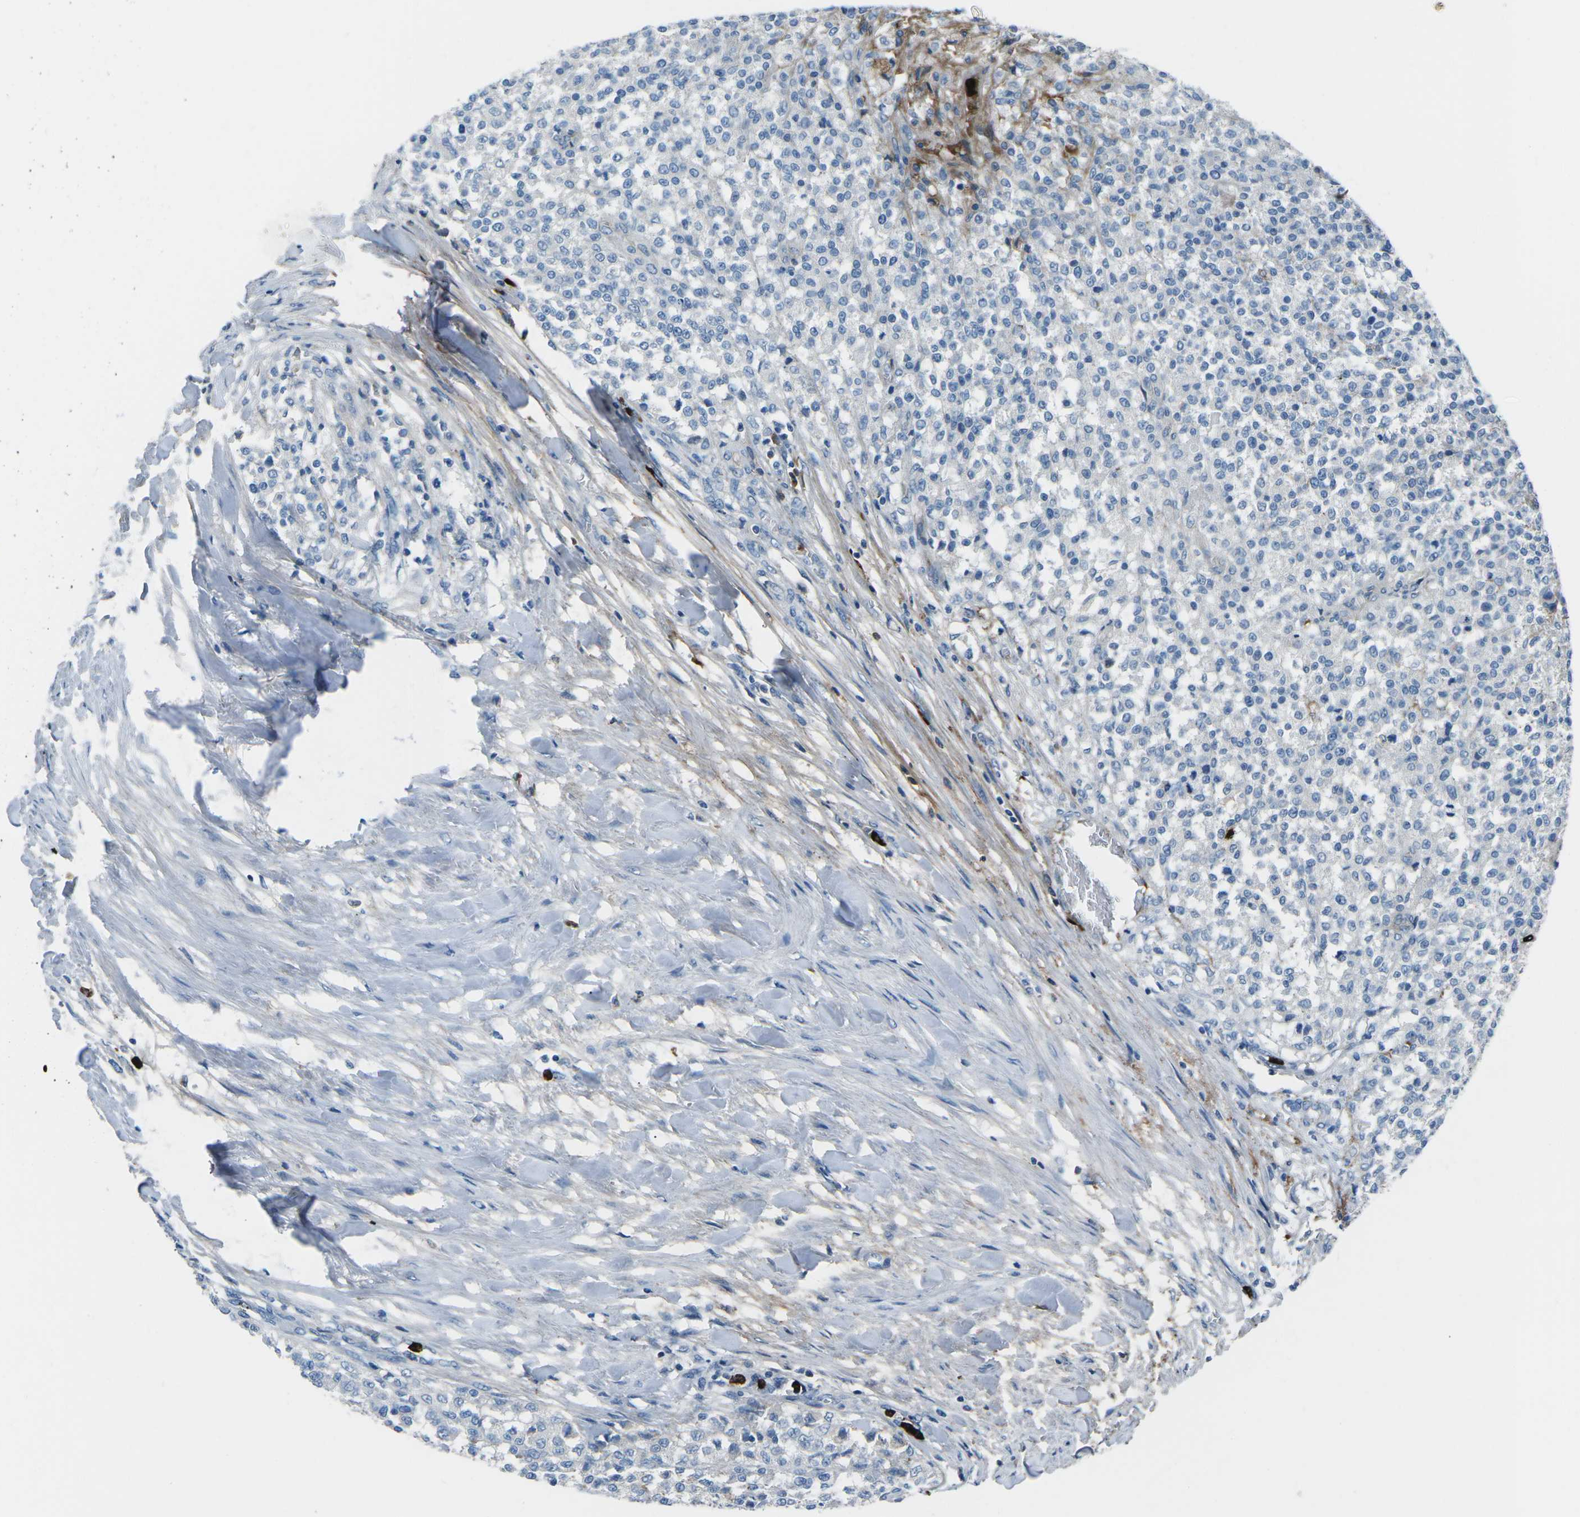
{"staining": {"intensity": "negative", "quantity": "none", "location": "none"}, "tissue": "testis cancer", "cell_type": "Tumor cells", "image_type": "cancer", "snomed": [{"axis": "morphology", "description": "Seminoma, NOS"}, {"axis": "topography", "description": "Testis"}], "caption": "Immunohistochemical staining of testis cancer shows no significant expression in tumor cells.", "gene": "FCN1", "patient": {"sex": "male", "age": 59}}